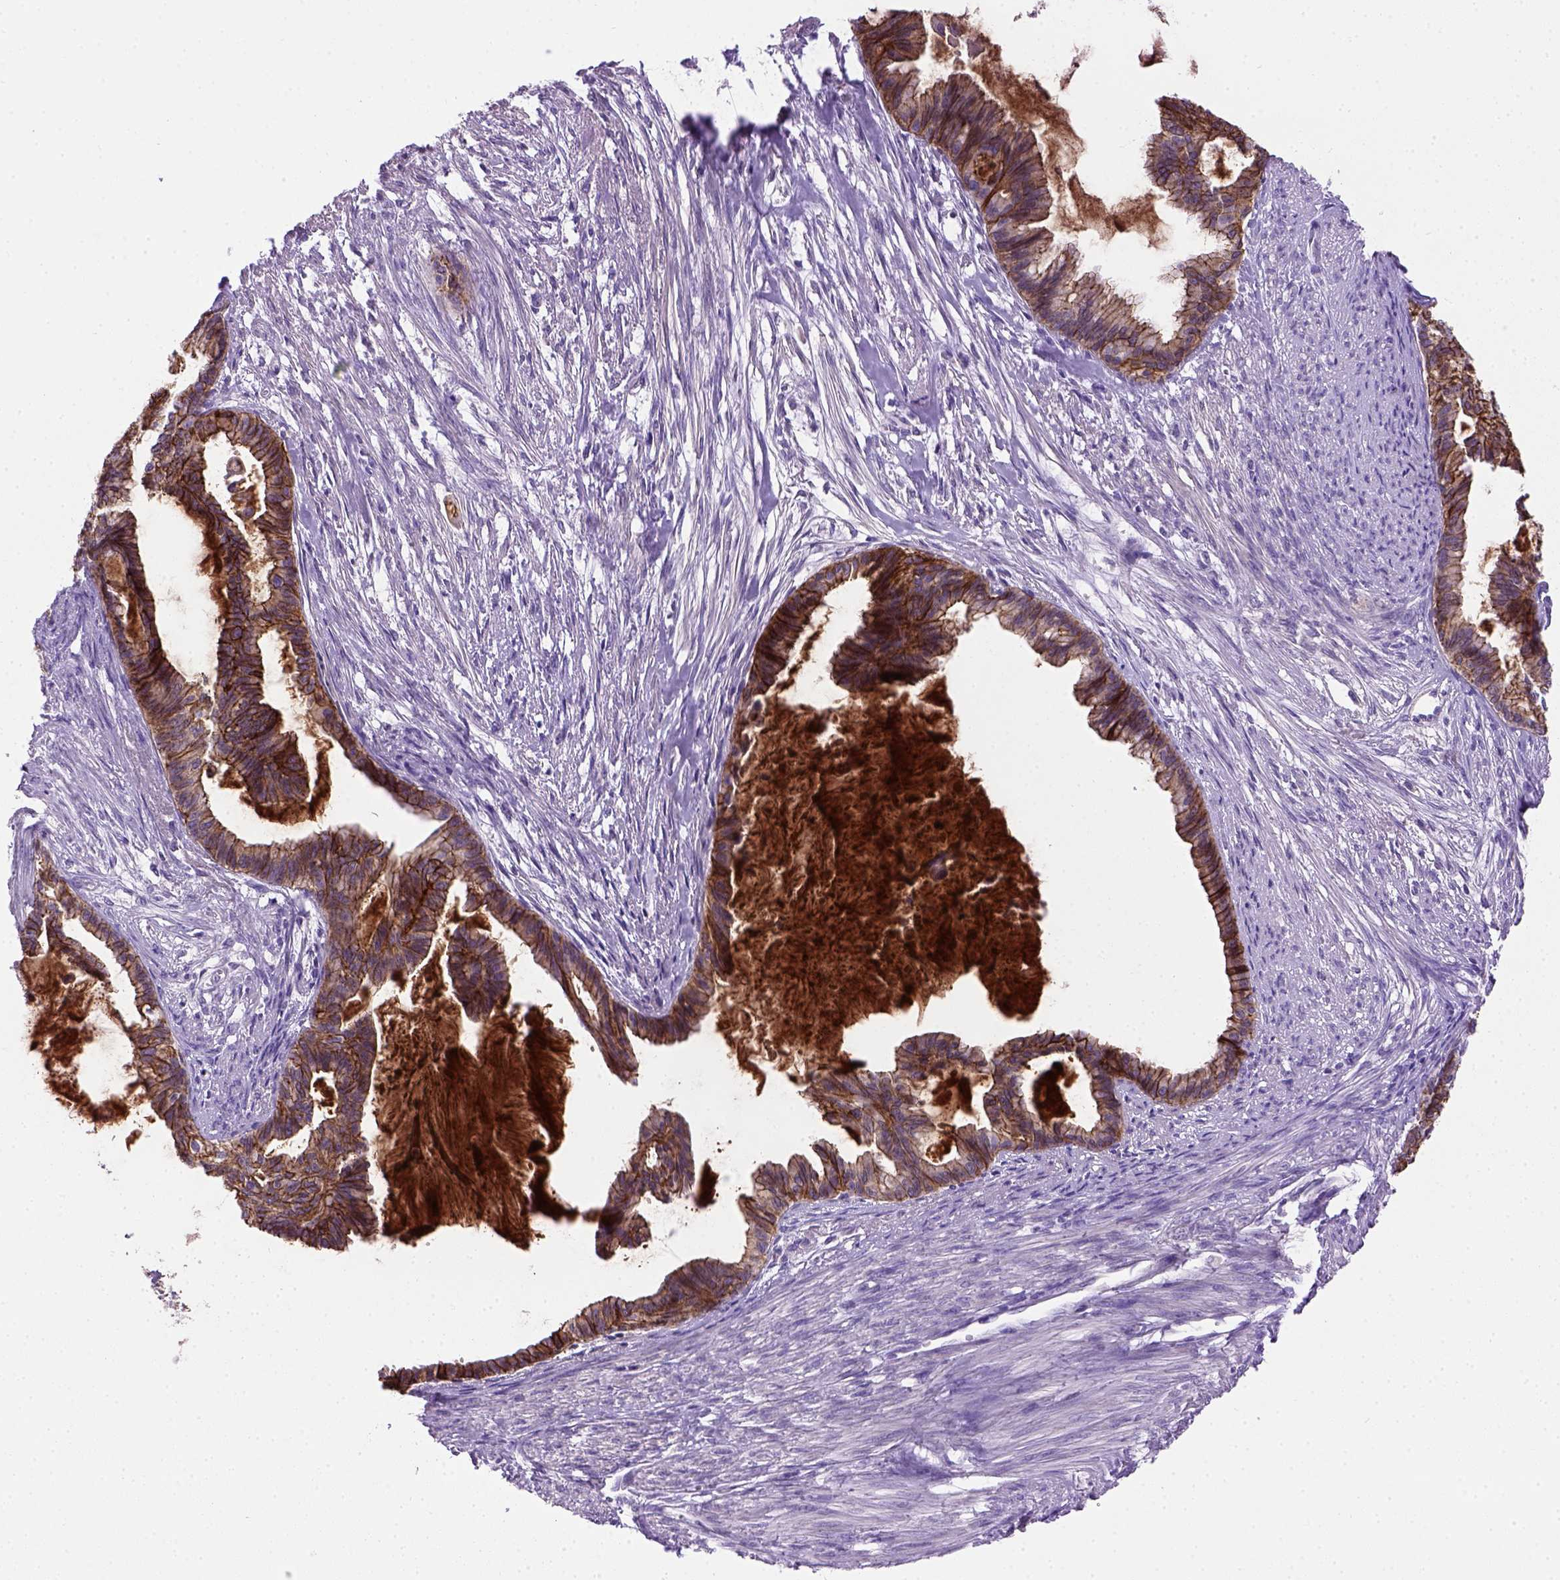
{"staining": {"intensity": "strong", "quantity": ">75%", "location": "cytoplasmic/membranous"}, "tissue": "endometrial cancer", "cell_type": "Tumor cells", "image_type": "cancer", "snomed": [{"axis": "morphology", "description": "Adenocarcinoma, NOS"}, {"axis": "topography", "description": "Endometrium"}], "caption": "Immunohistochemistry (IHC) of endometrial cancer displays high levels of strong cytoplasmic/membranous expression in approximately >75% of tumor cells. The staining is performed using DAB (3,3'-diaminobenzidine) brown chromogen to label protein expression. The nuclei are counter-stained blue using hematoxylin.", "gene": "CDH1", "patient": {"sex": "female", "age": 86}}